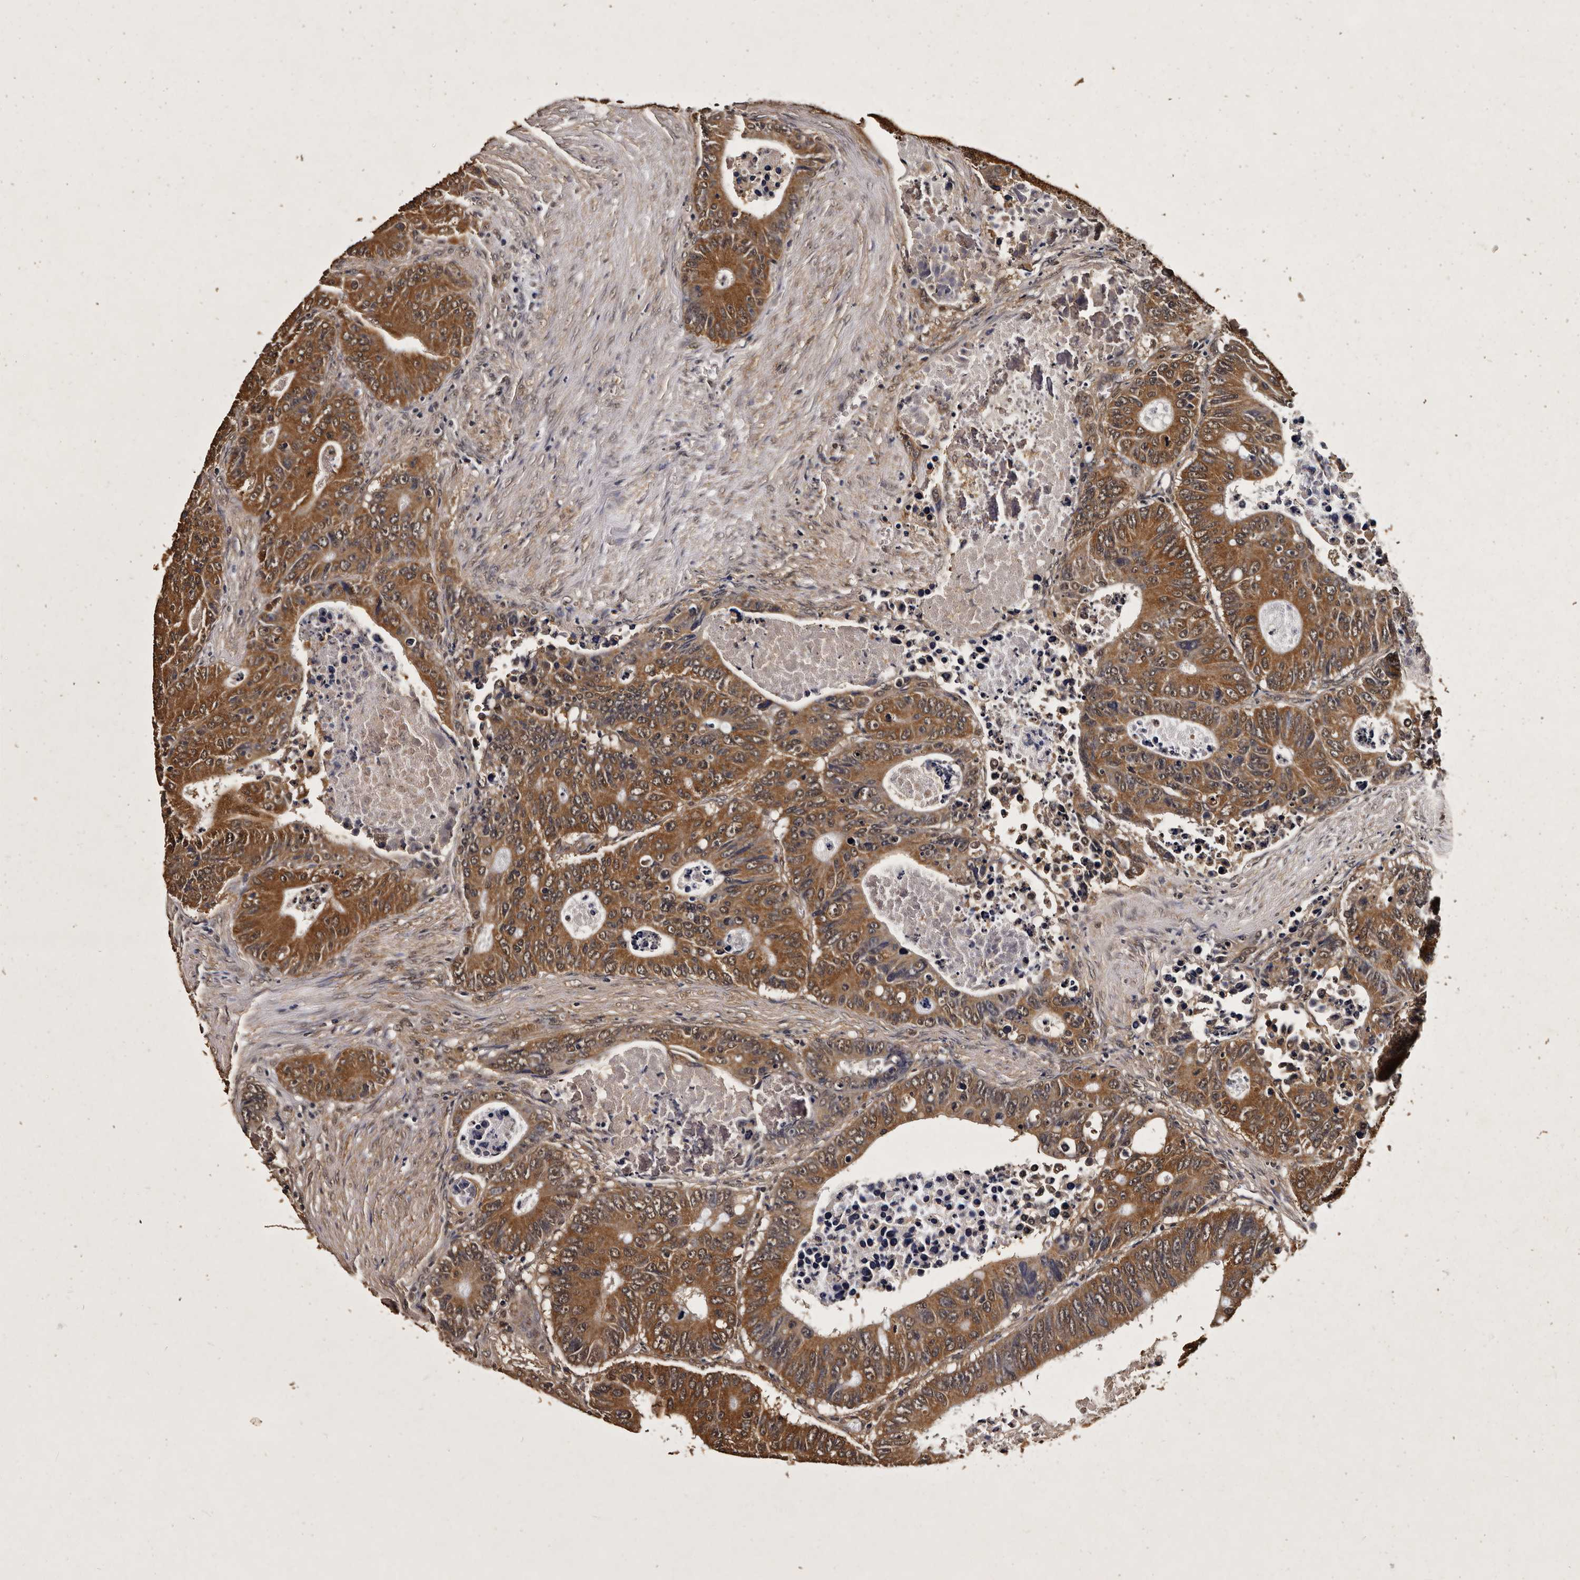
{"staining": {"intensity": "strong", "quantity": ">75%", "location": "cytoplasmic/membranous"}, "tissue": "colorectal cancer", "cell_type": "Tumor cells", "image_type": "cancer", "snomed": [{"axis": "morphology", "description": "Adenocarcinoma, NOS"}, {"axis": "topography", "description": "Colon"}], "caption": "Protein analysis of colorectal cancer tissue exhibits strong cytoplasmic/membranous positivity in about >75% of tumor cells.", "gene": "PARS2", "patient": {"sex": "male", "age": 87}}